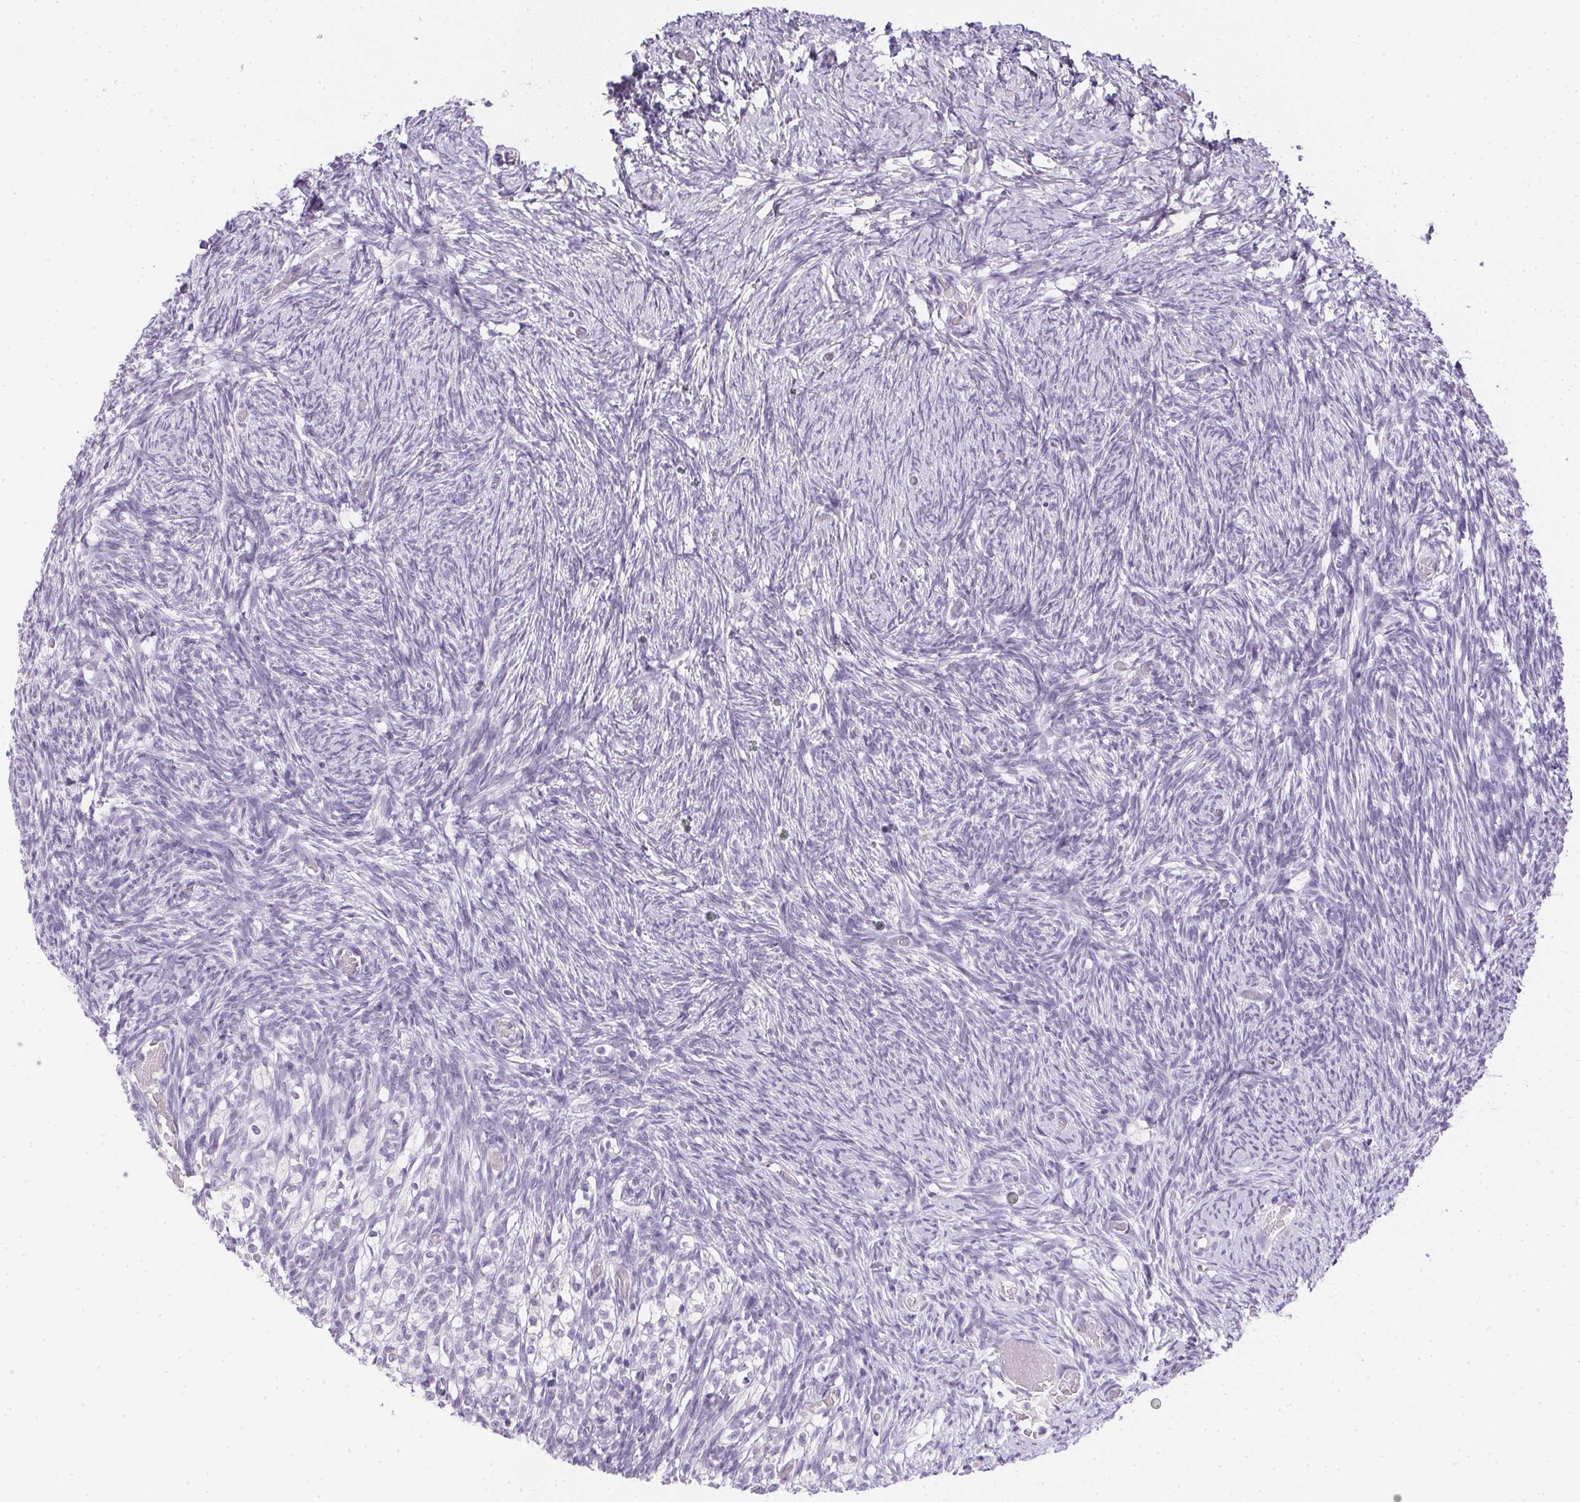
{"staining": {"intensity": "negative", "quantity": "none", "location": "none"}, "tissue": "ovary", "cell_type": "Ovarian stroma cells", "image_type": "normal", "snomed": [{"axis": "morphology", "description": "Normal tissue, NOS"}, {"axis": "topography", "description": "Ovary"}], "caption": "This is a photomicrograph of immunohistochemistry (IHC) staining of unremarkable ovary, which shows no positivity in ovarian stroma cells. (DAB IHC visualized using brightfield microscopy, high magnification).", "gene": "PRL", "patient": {"sex": "female", "age": 39}}